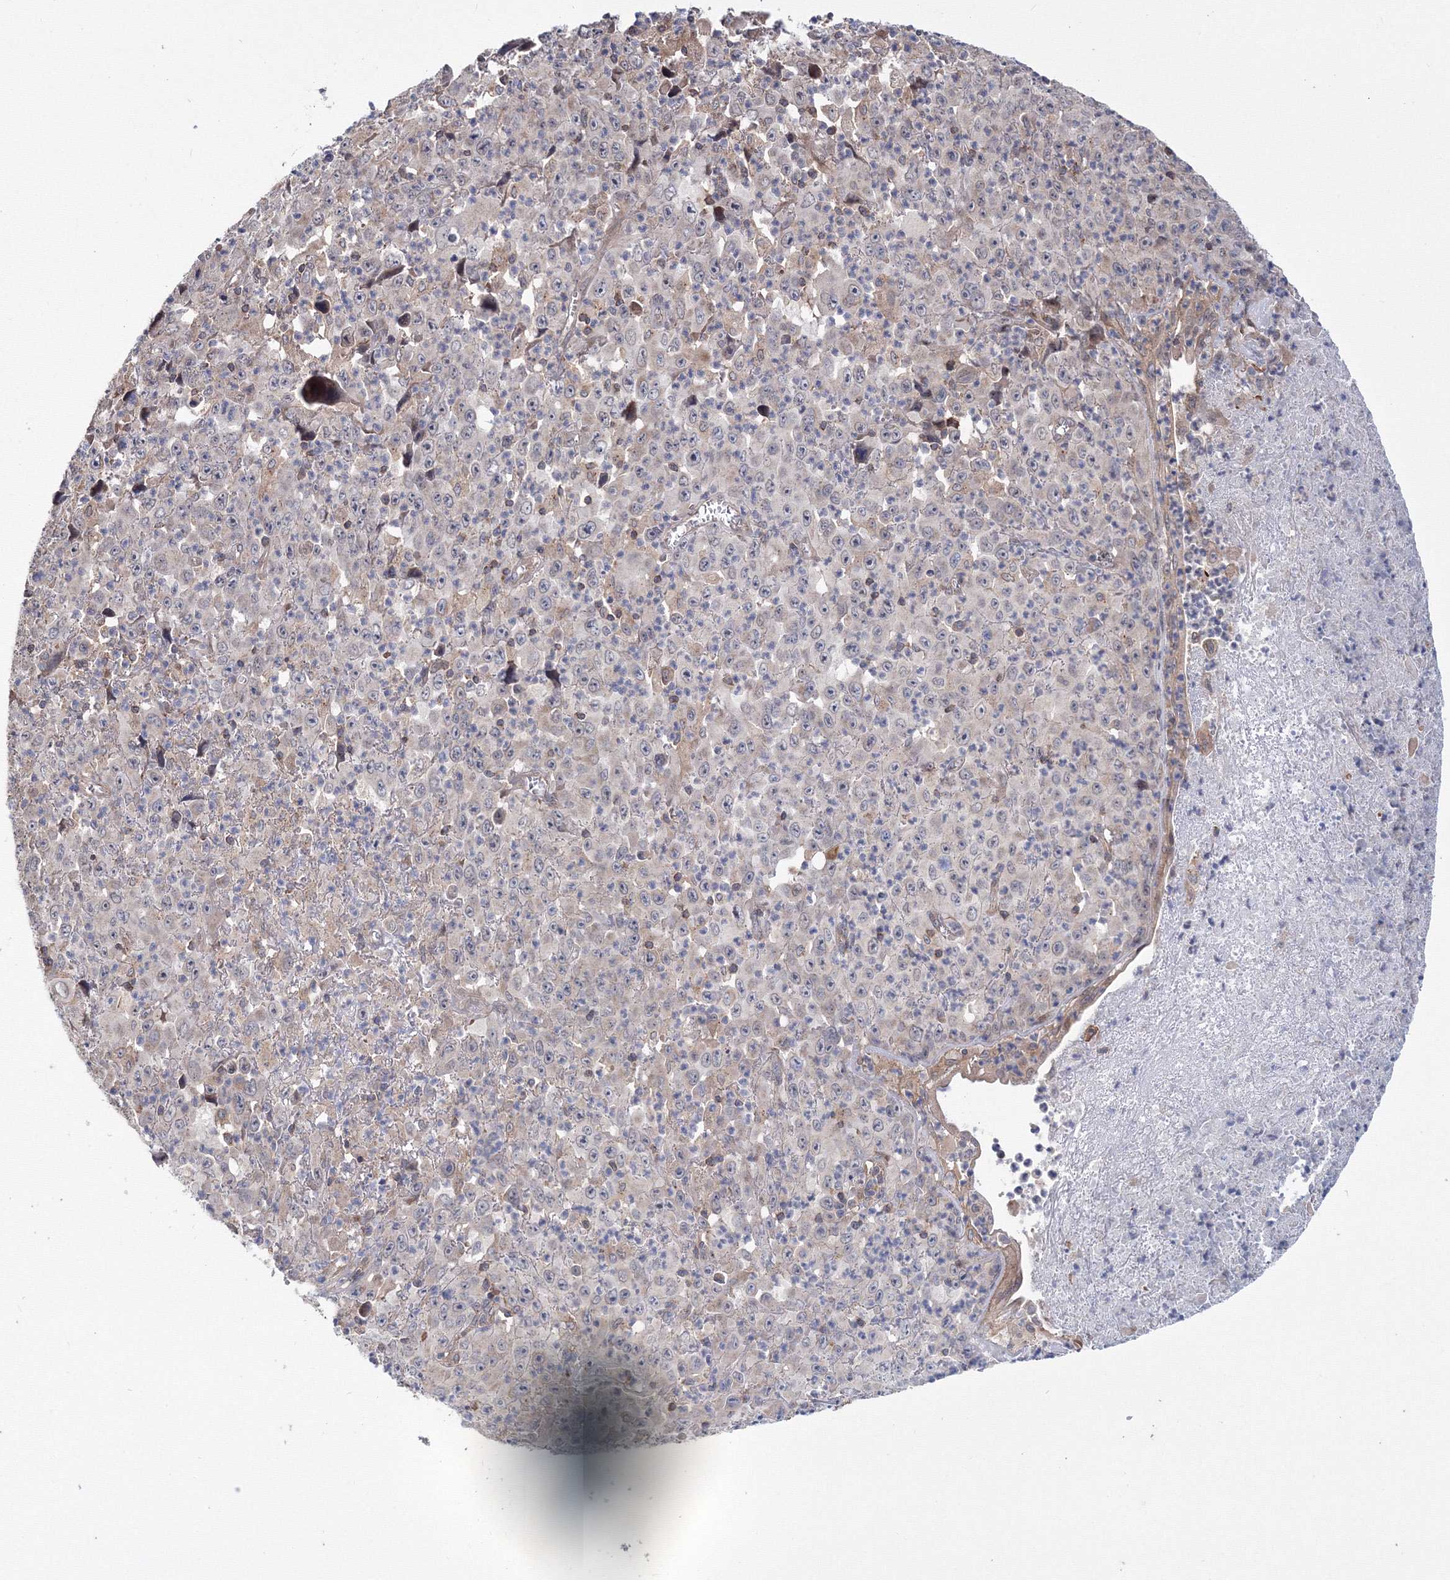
{"staining": {"intensity": "negative", "quantity": "none", "location": "none"}, "tissue": "melanoma", "cell_type": "Tumor cells", "image_type": "cancer", "snomed": [{"axis": "morphology", "description": "Malignant melanoma, Metastatic site"}, {"axis": "topography", "description": "Skin"}], "caption": "This image is of melanoma stained with immunohistochemistry to label a protein in brown with the nuclei are counter-stained blue. There is no positivity in tumor cells.", "gene": "PPP2R2B", "patient": {"sex": "female", "age": 56}}